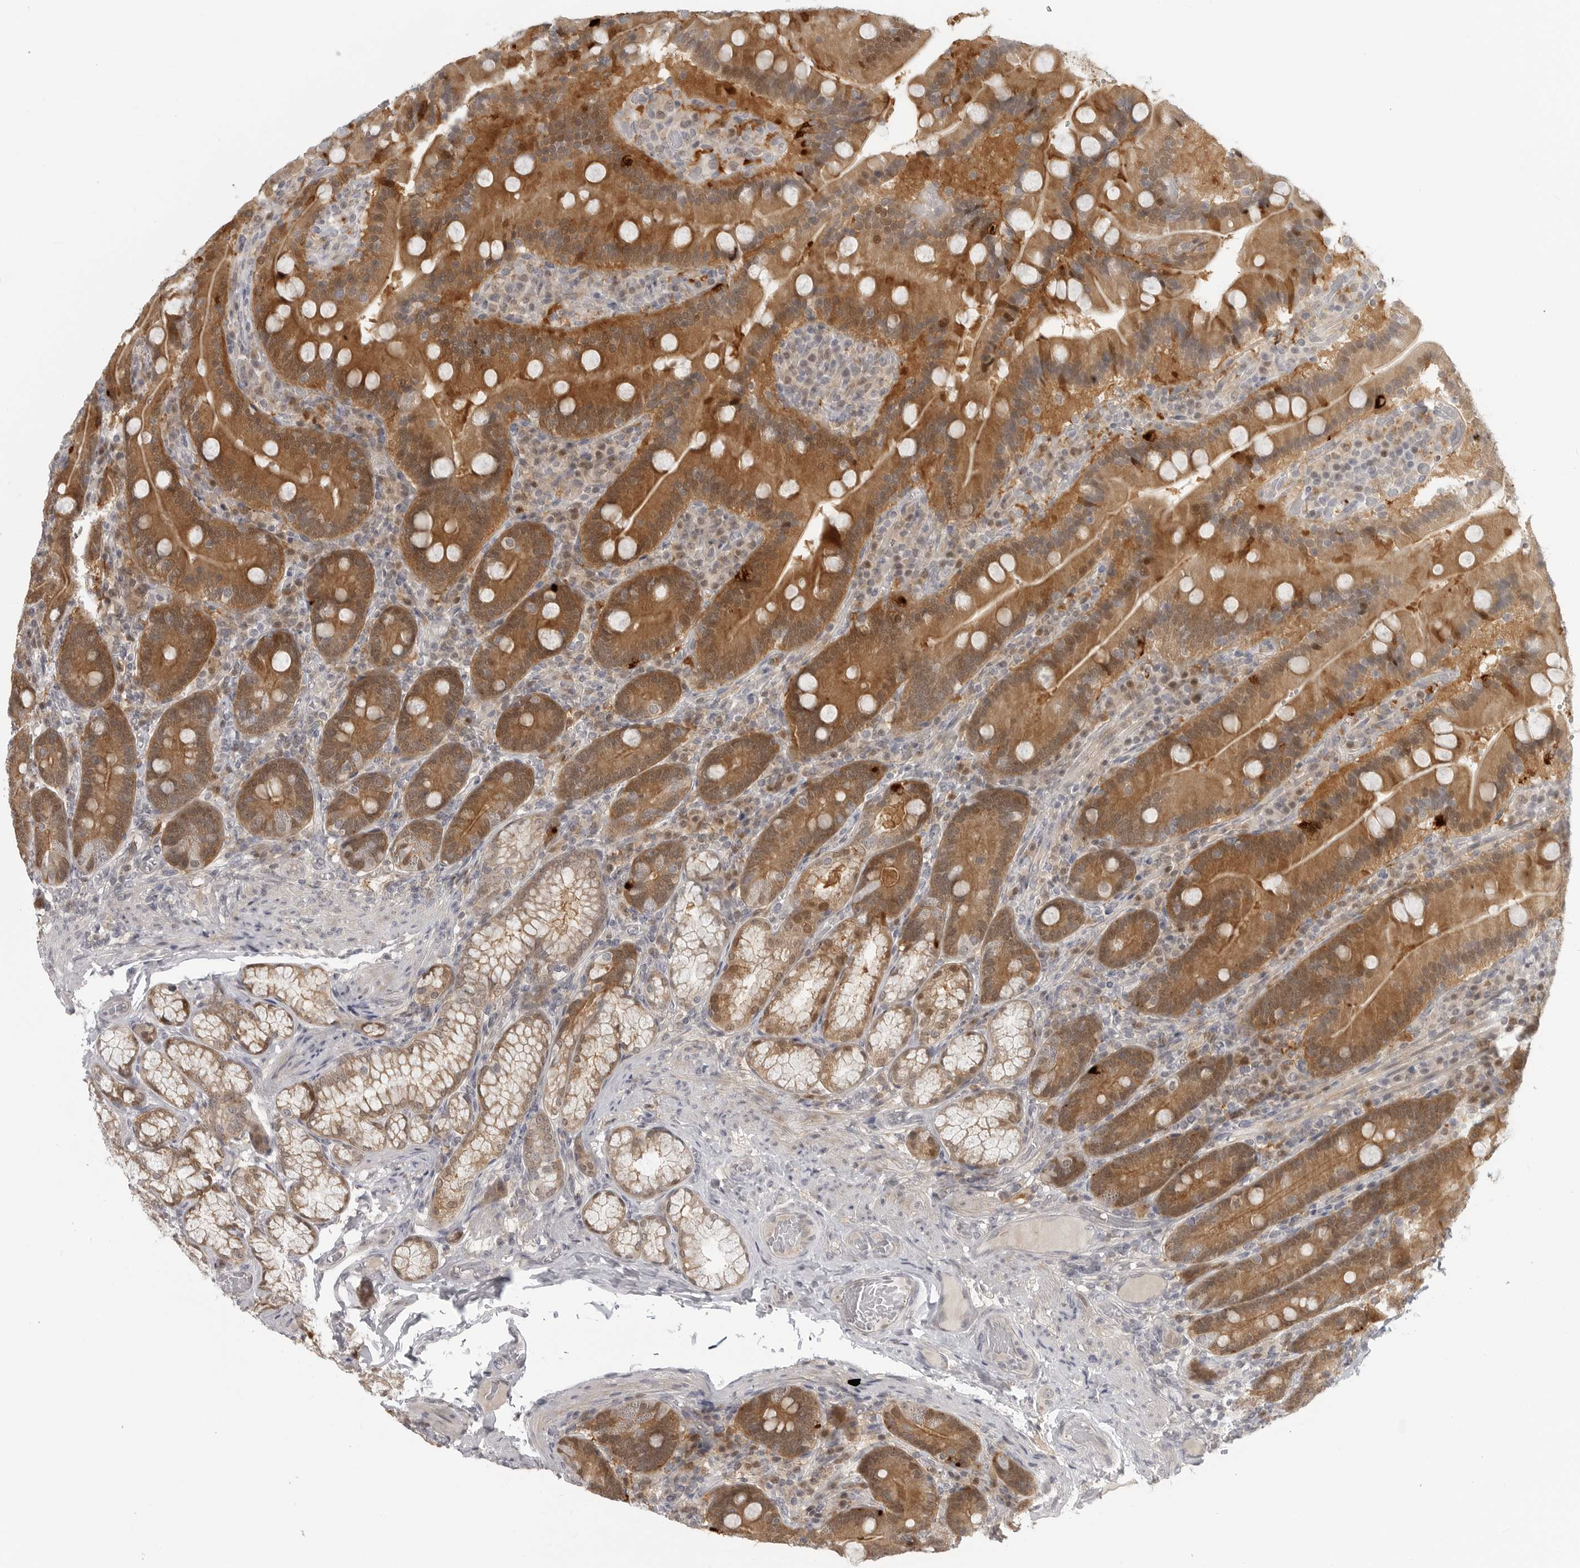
{"staining": {"intensity": "moderate", "quantity": ">75%", "location": "cytoplasmic/membranous,nuclear"}, "tissue": "duodenum", "cell_type": "Glandular cells", "image_type": "normal", "snomed": [{"axis": "morphology", "description": "Normal tissue, NOS"}, {"axis": "topography", "description": "Duodenum"}], "caption": "Moderate cytoplasmic/membranous,nuclear positivity for a protein is appreciated in about >75% of glandular cells of normal duodenum using immunohistochemistry.", "gene": "CTIF", "patient": {"sex": "female", "age": 62}}